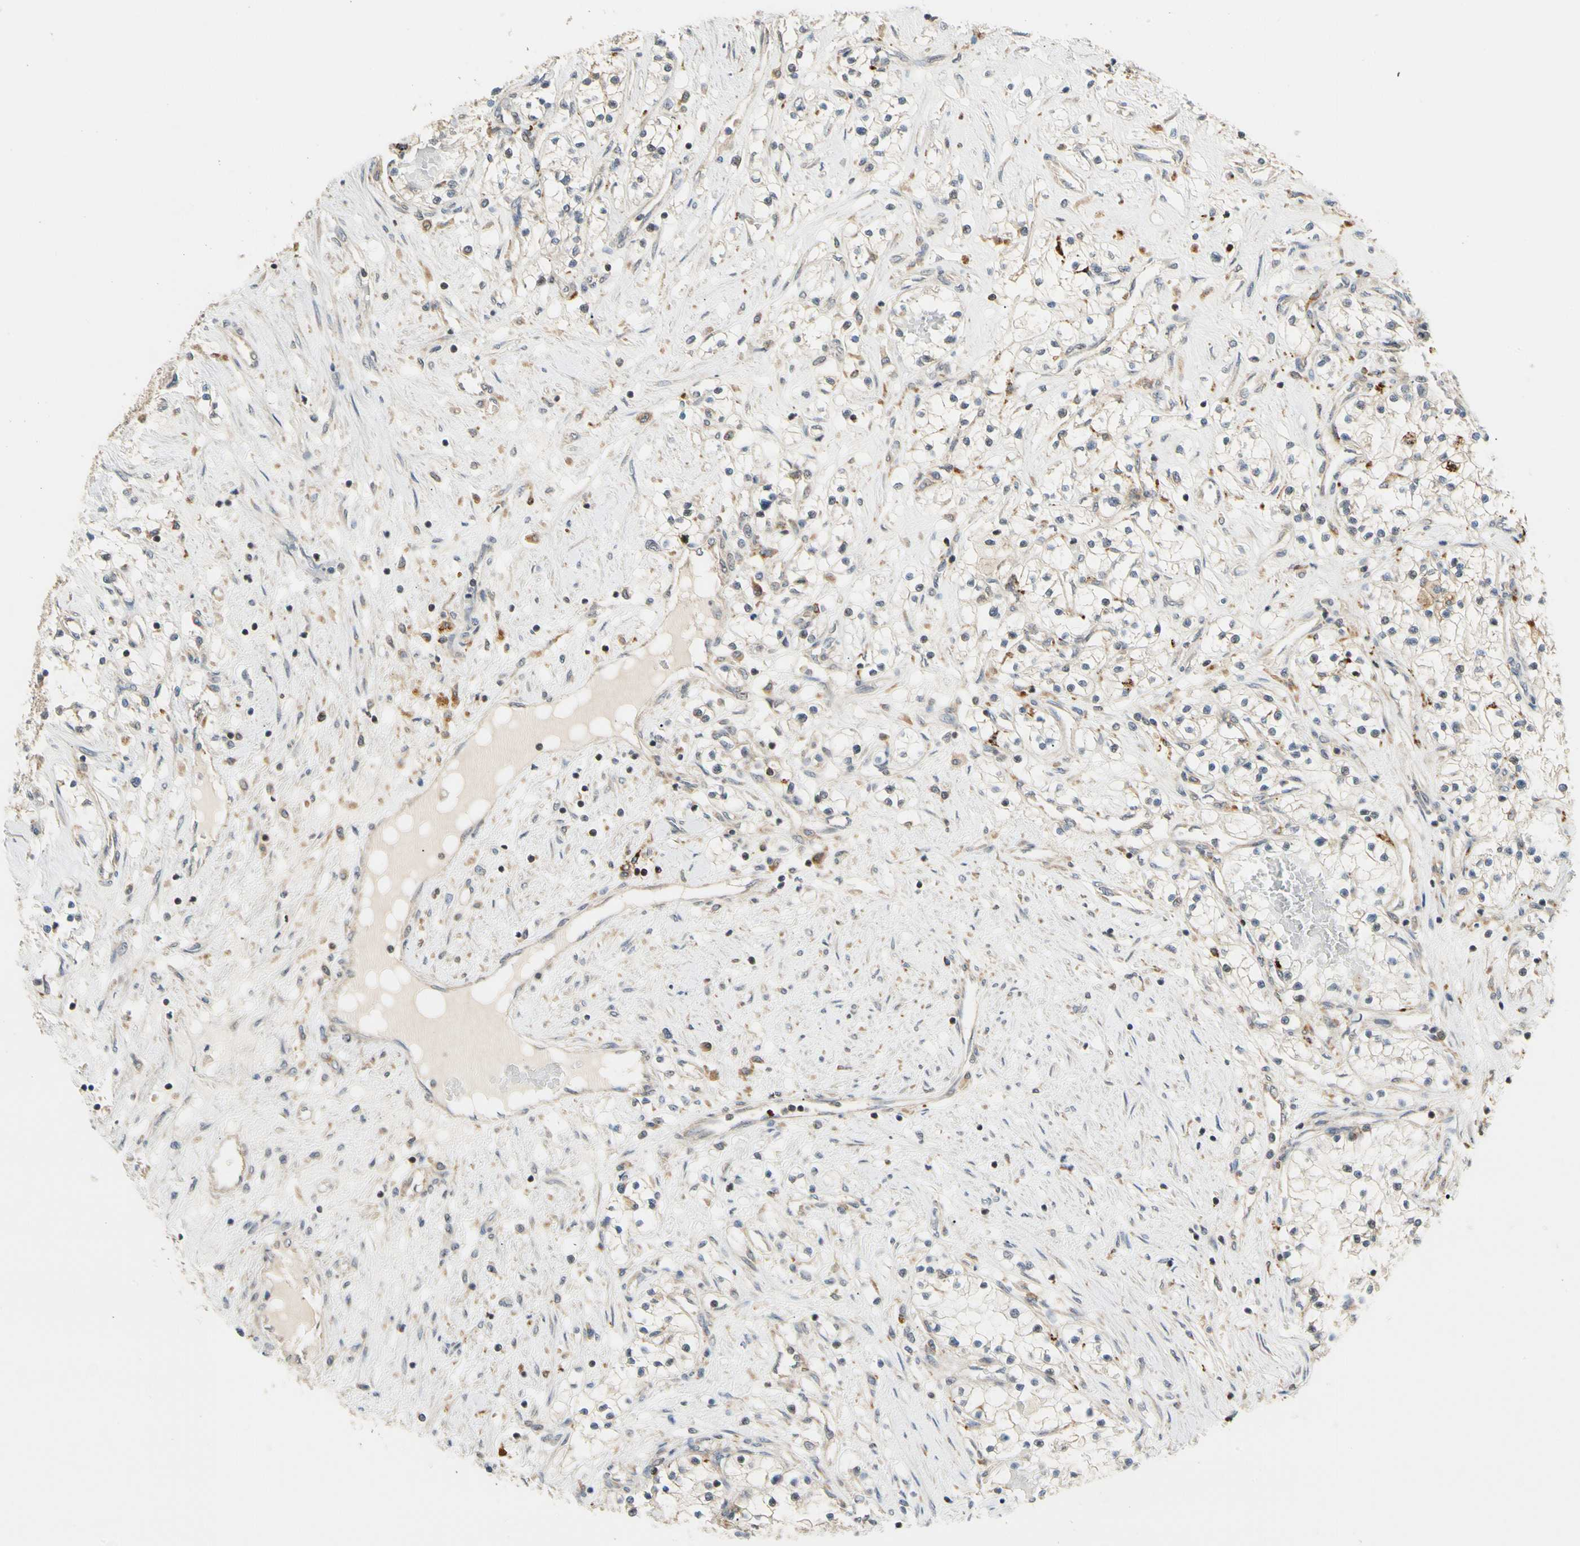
{"staining": {"intensity": "weak", "quantity": "<25%", "location": "cytoplasmic/membranous"}, "tissue": "renal cancer", "cell_type": "Tumor cells", "image_type": "cancer", "snomed": [{"axis": "morphology", "description": "Adenocarcinoma, NOS"}, {"axis": "topography", "description": "Kidney"}], "caption": "DAB (3,3'-diaminobenzidine) immunohistochemical staining of human renal adenocarcinoma reveals no significant positivity in tumor cells.", "gene": "ANKHD1", "patient": {"sex": "male", "age": 68}}